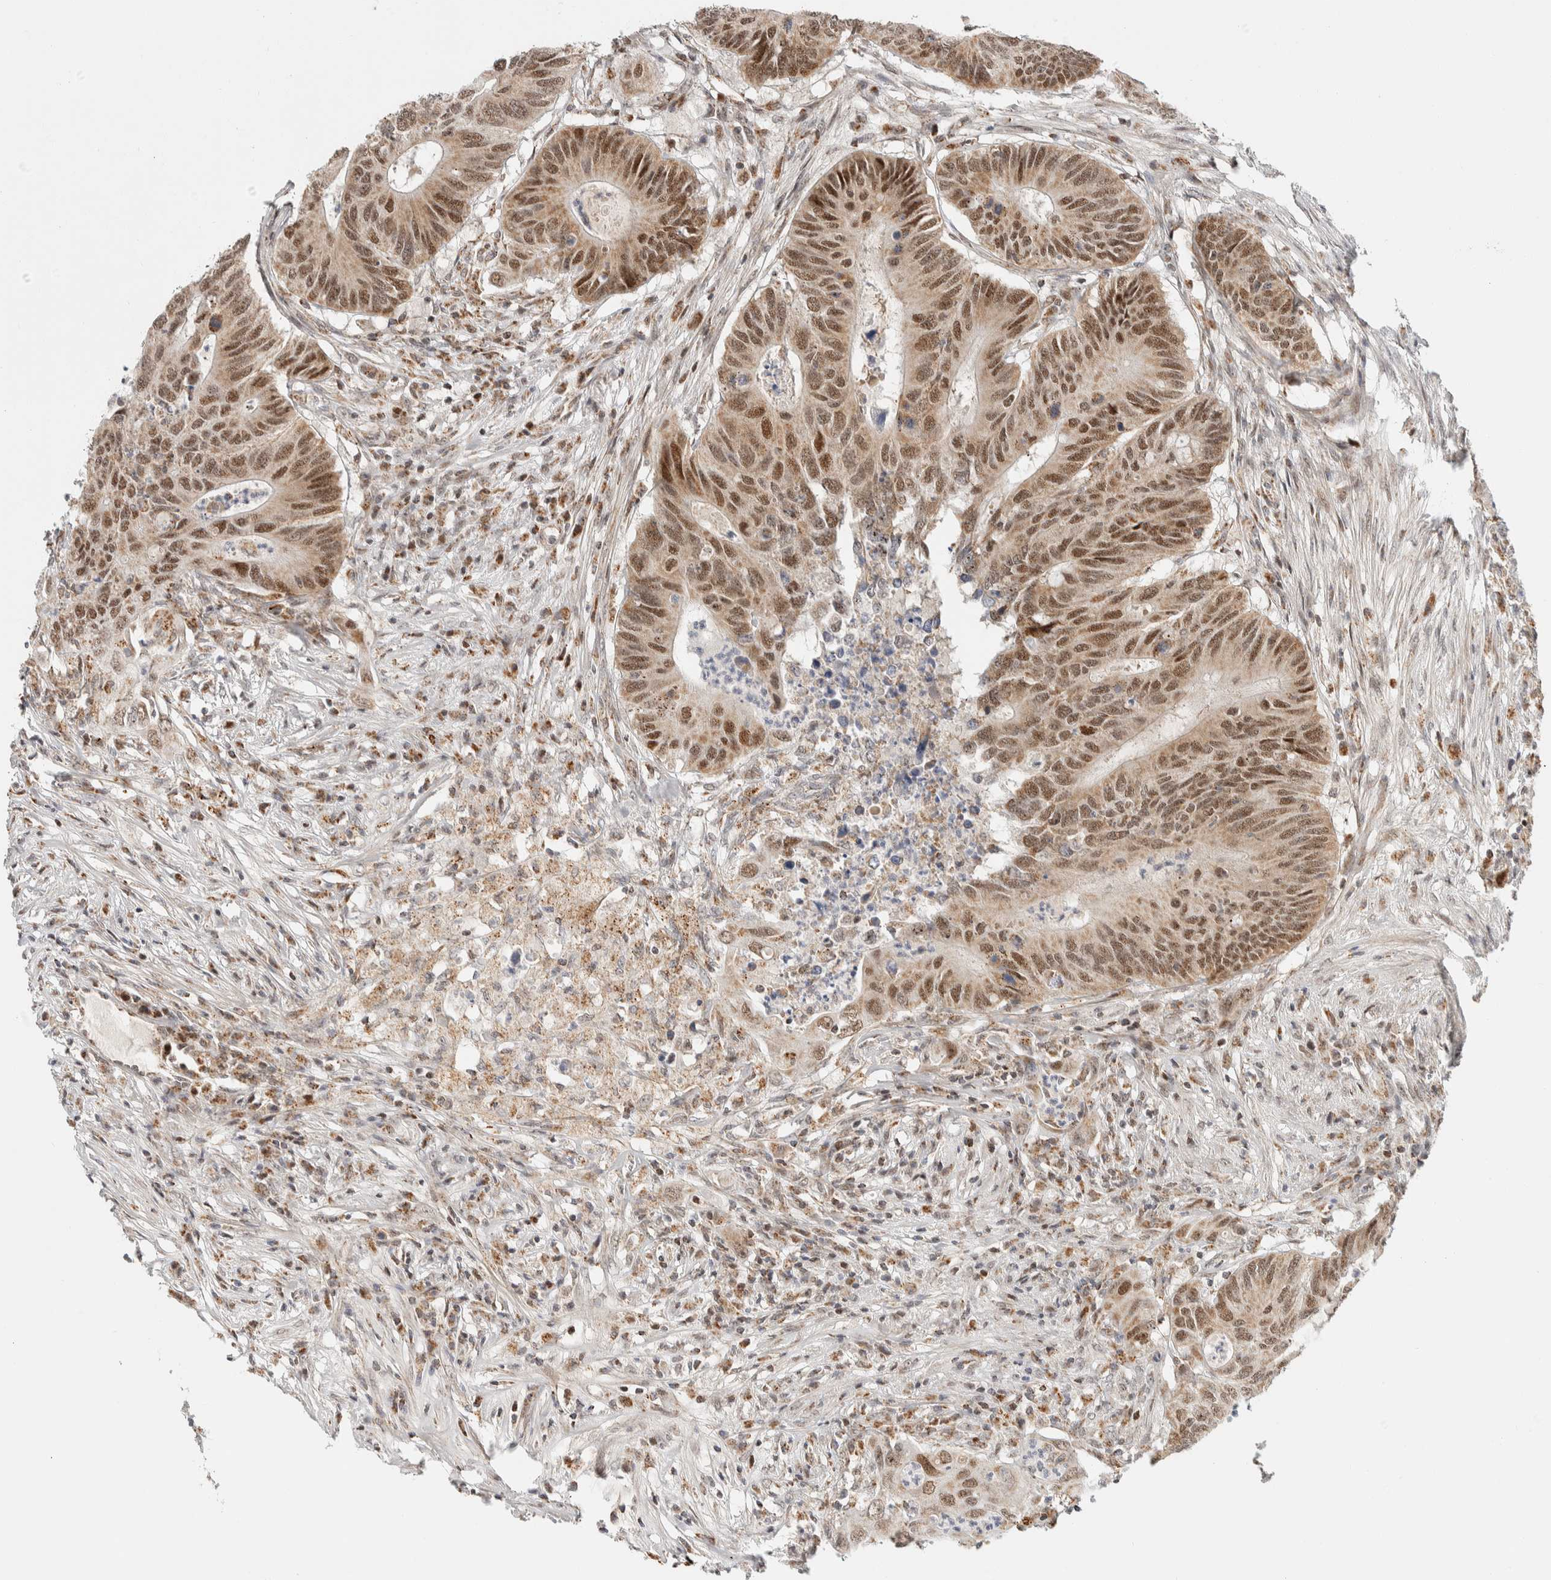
{"staining": {"intensity": "moderate", "quantity": ">75%", "location": "cytoplasmic/membranous,nuclear"}, "tissue": "colorectal cancer", "cell_type": "Tumor cells", "image_type": "cancer", "snomed": [{"axis": "morphology", "description": "Adenocarcinoma, NOS"}, {"axis": "topography", "description": "Colon"}], "caption": "Tumor cells display medium levels of moderate cytoplasmic/membranous and nuclear staining in approximately >75% of cells in colorectal adenocarcinoma. The protein is stained brown, and the nuclei are stained in blue (DAB IHC with brightfield microscopy, high magnification).", "gene": "TSPAN32", "patient": {"sex": "male", "age": 71}}